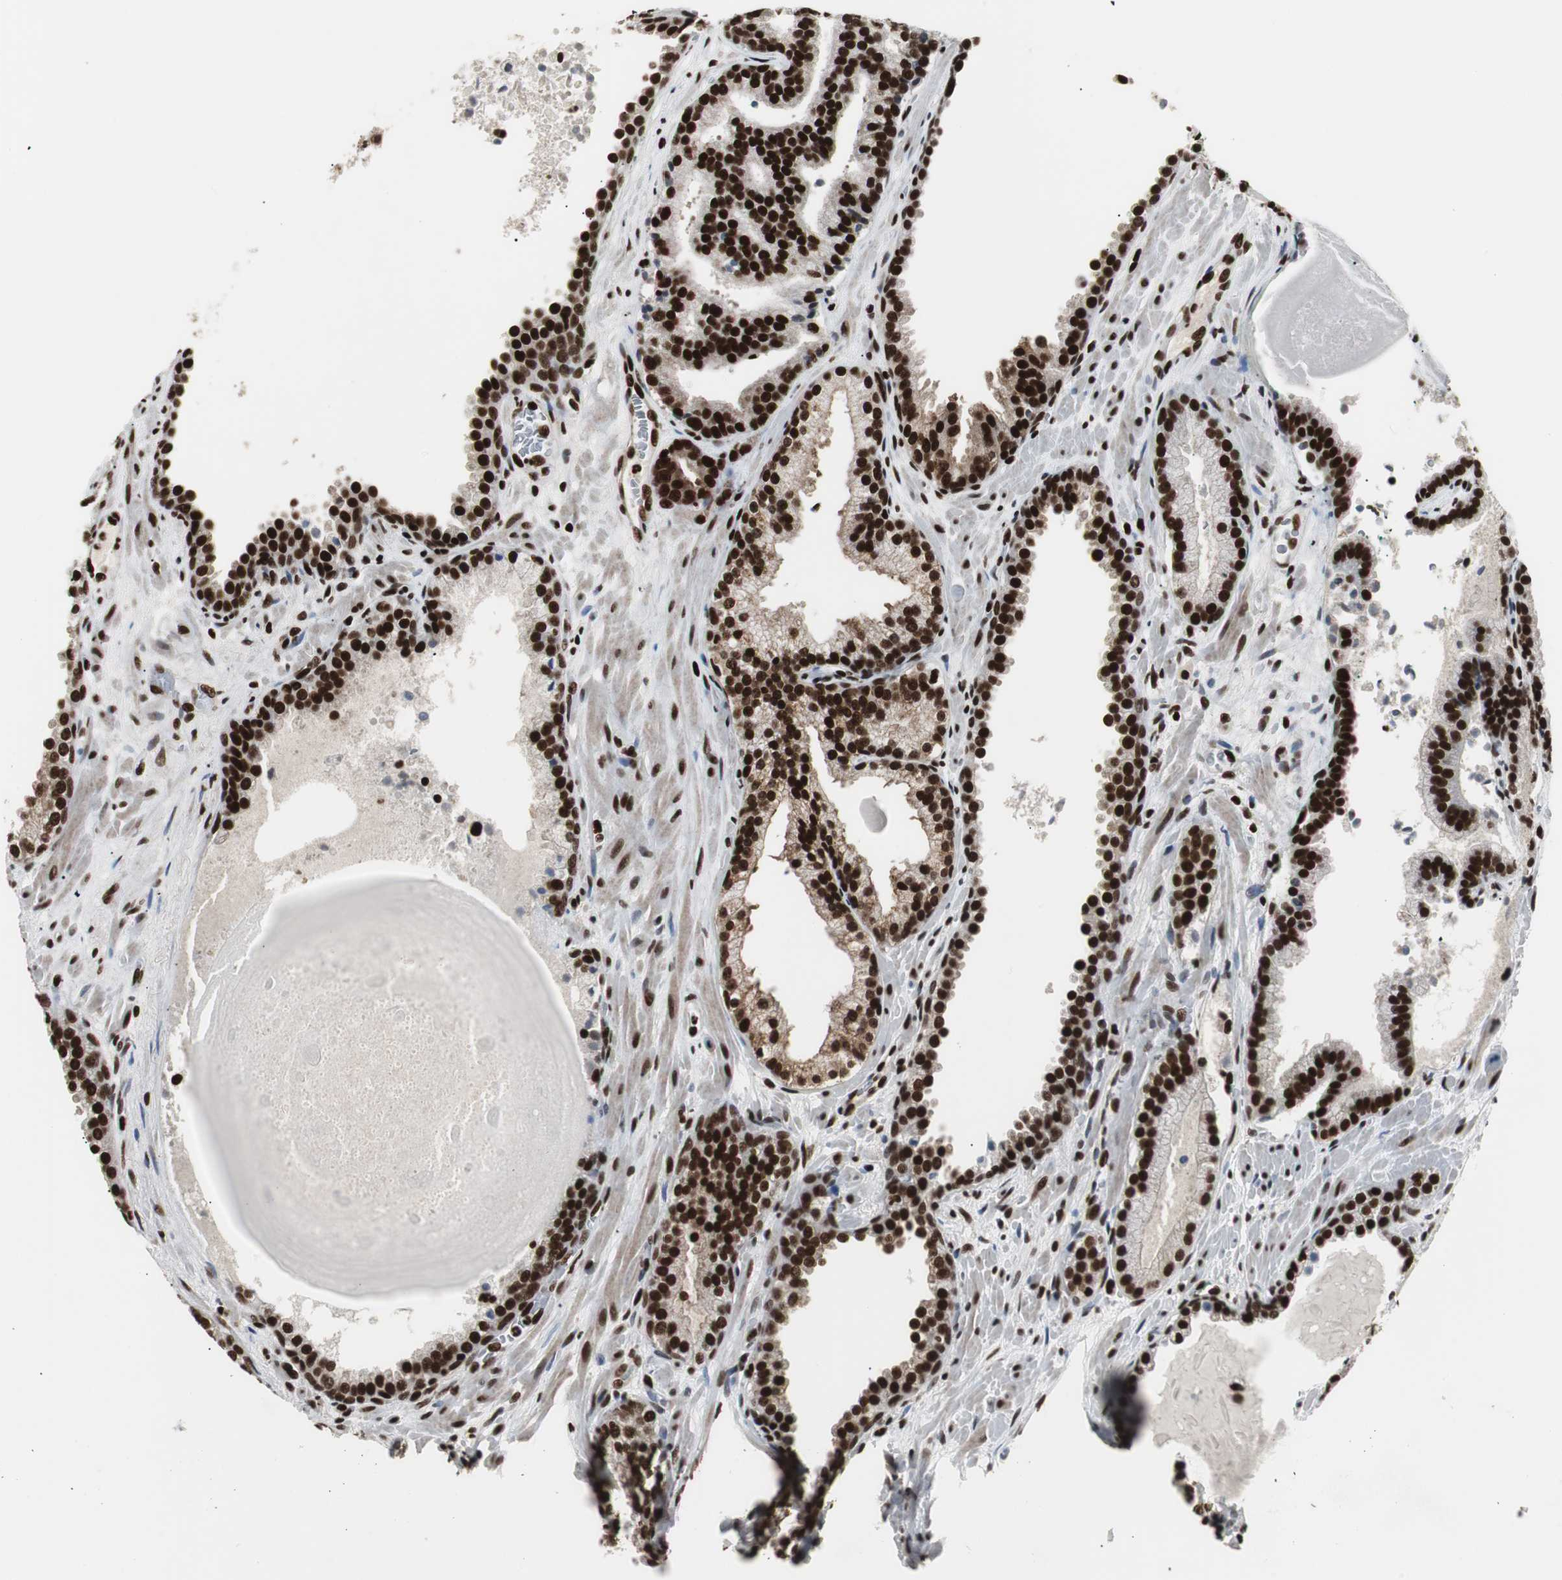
{"staining": {"intensity": "strong", "quantity": ">75%", "location": "cytoplasmic/membranous,nuclear"}, "tissue": "prostate cancer", "cell_type": "Tumor cells", "image_type": "cancer", "snomed": [{"axis": "morphology", "description": "Adenocarcinoma, Low grade"}, {"axis": "topography", "description": "Prostate"}], "caption": "Protein analysis of prostate cancer tissue exhibits strong cytoplasmic/membranous and nuclear staining in approximately >75% of tumor cells.", "gene": "MTA2", "patient": {"sex": "male", "age": 63}}